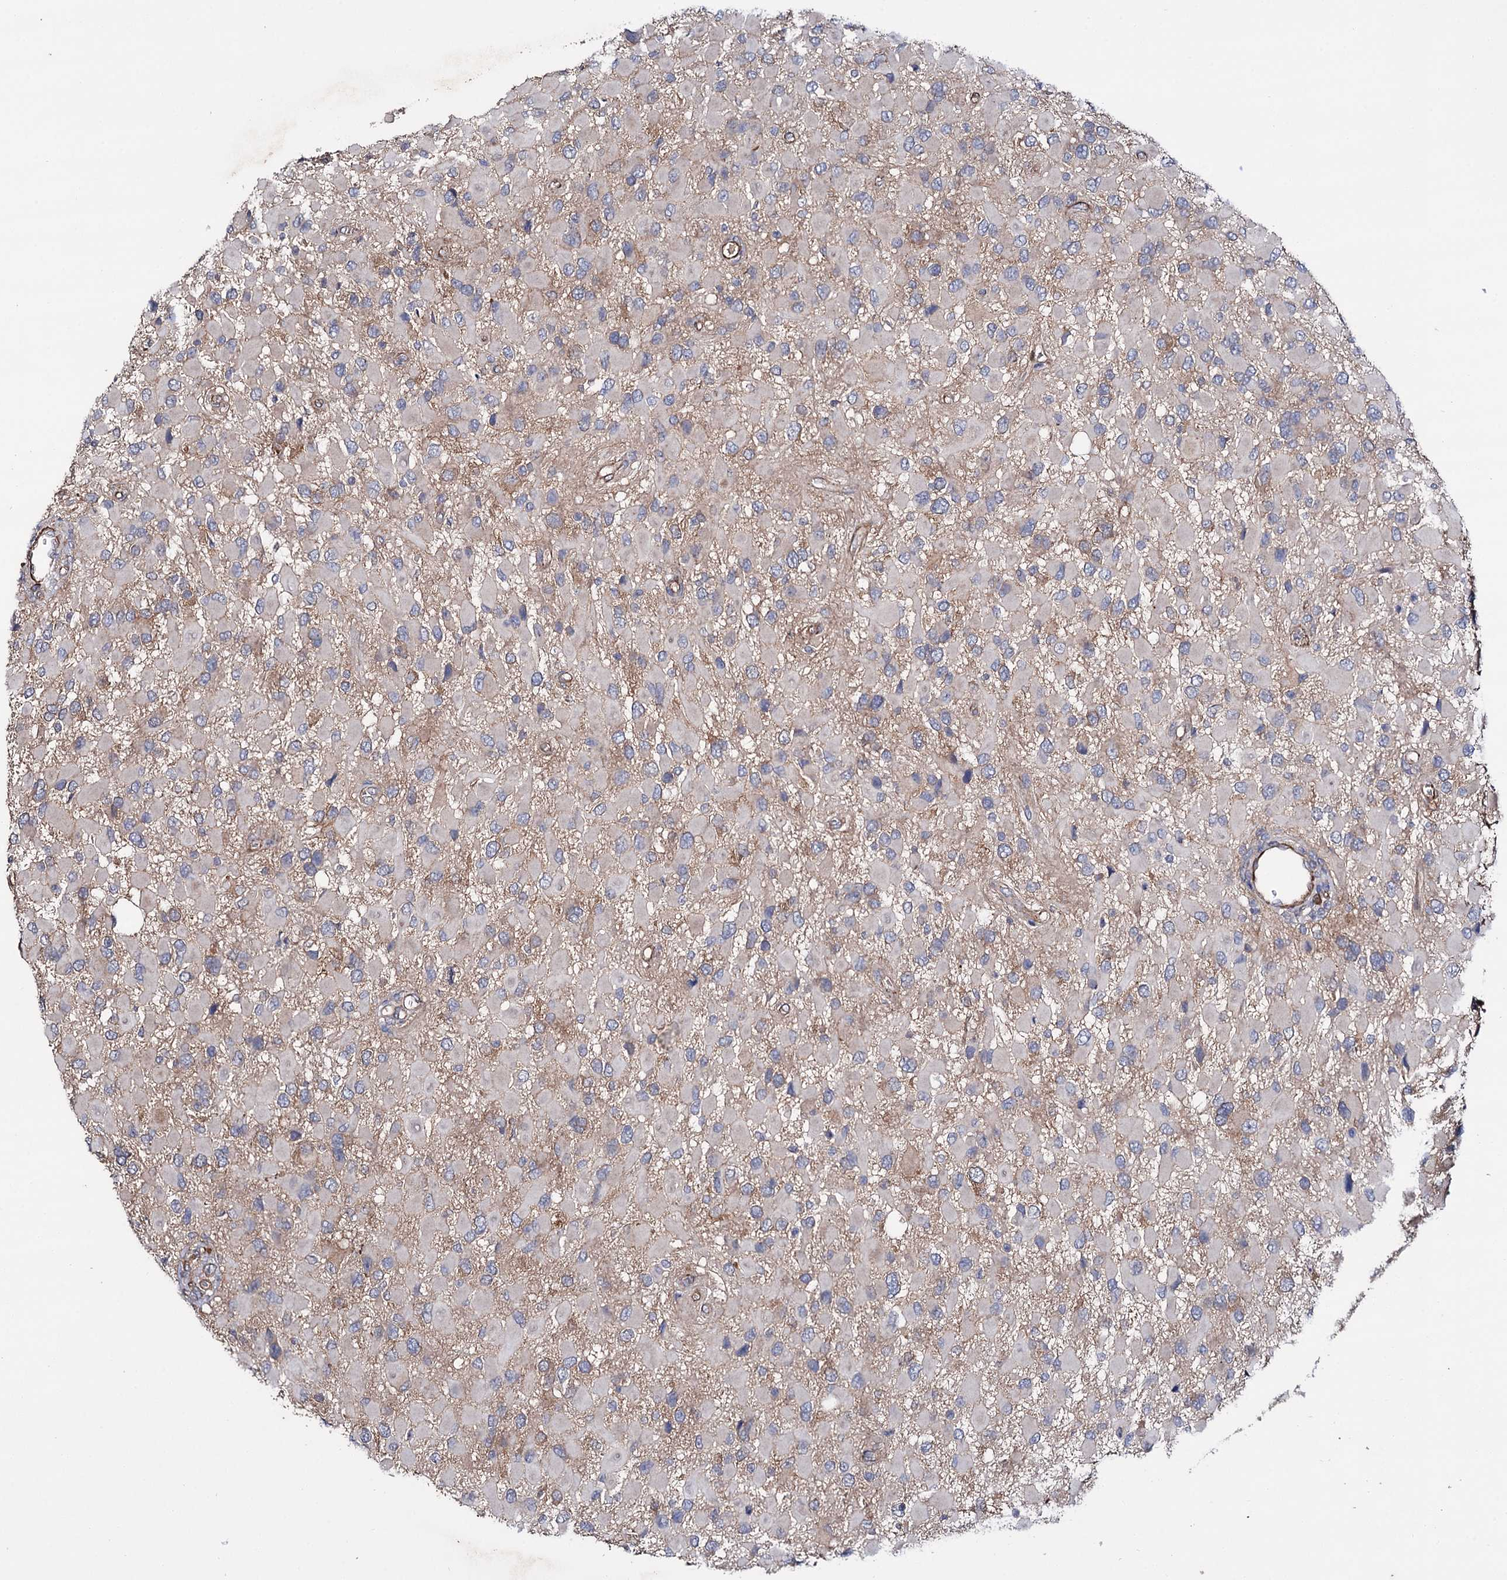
{"staining": {"intensity": "weak", "quantity": "<25%", "location": "cytoplasmic/membranous"}, "tissue": "glioma", "cell_type": "Tumor cells", "image_type": "cancer", "snomed": [{"axis": "morphology", "description": "Glioma, malignant, High grade"}, {"axis": "topography", "description": "Brain"}], "caption": "DAB immunohistochemical staining of human malignant high-grade glioma displays no significant expression in tumor cells. (DAB (3,3'-diaminobenzidine) immunohistochemistry (IHC) visualized using brightfield microscopy, high magnification).", "gene": "SPATS2", "patient": {"sex": "male", "age": 53}}